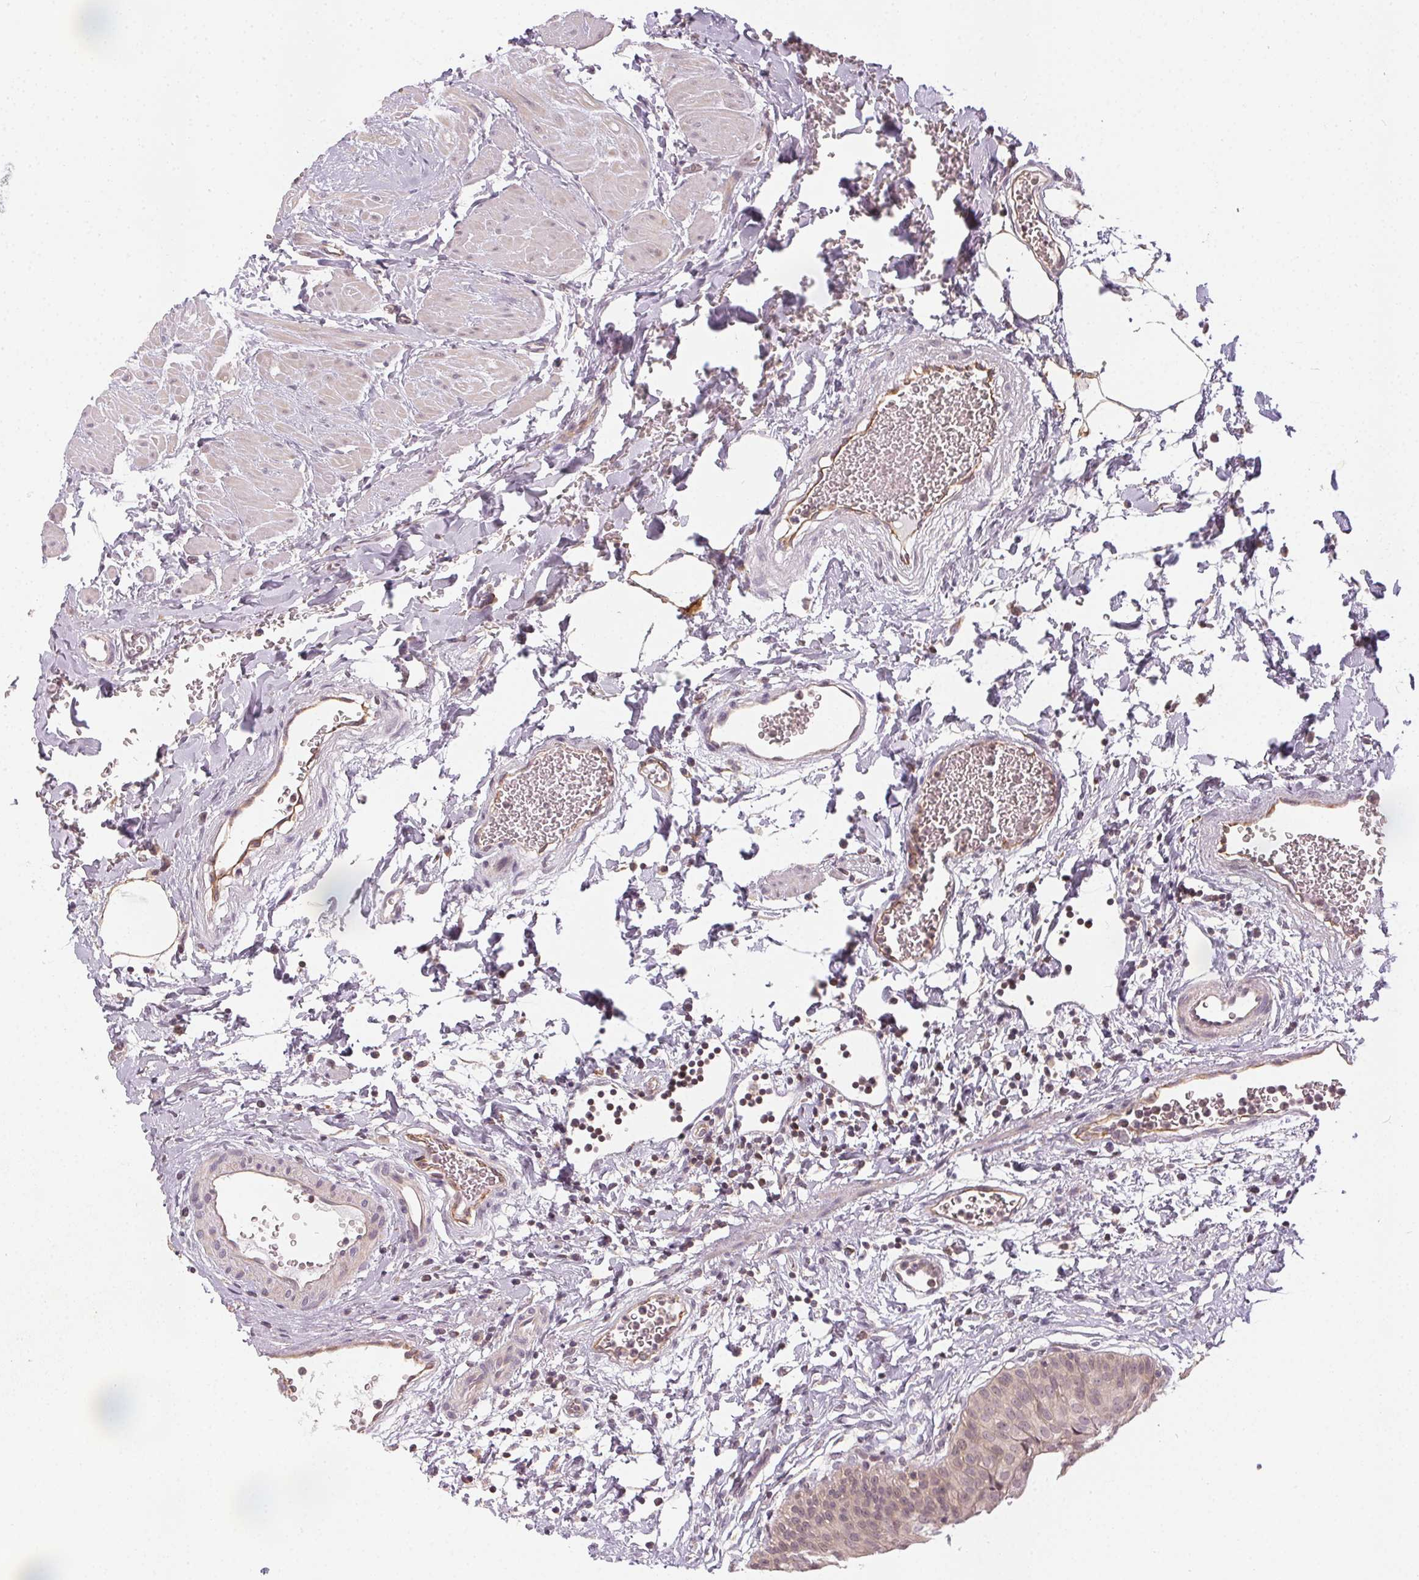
{"staining": {"intensity": "weak", "quantity": "25%-75%", "location": "cytoplasmic/membranous"}, "tissue": "urinary bladder", "cell_type": "Urothelial cells", "image_type": "normal", "snomed": [{"axis": "morphology", "description": "Normal tissue, NOS"}, {"axis": "topography", "description": "Urinary bladder"}], "caption": "Immunohistochemical staining of benign urinary bladder reveals low levels of weak cytoplasmic/membranous expression in approximately 25%-75% of urothelial cells. (Stains: DAB in brown, nuclei in blue, Microscopy: brightfield microscopy at high magnification).", "gene": "NCOA4", "patient": {"sex": "male", "age": 55}}